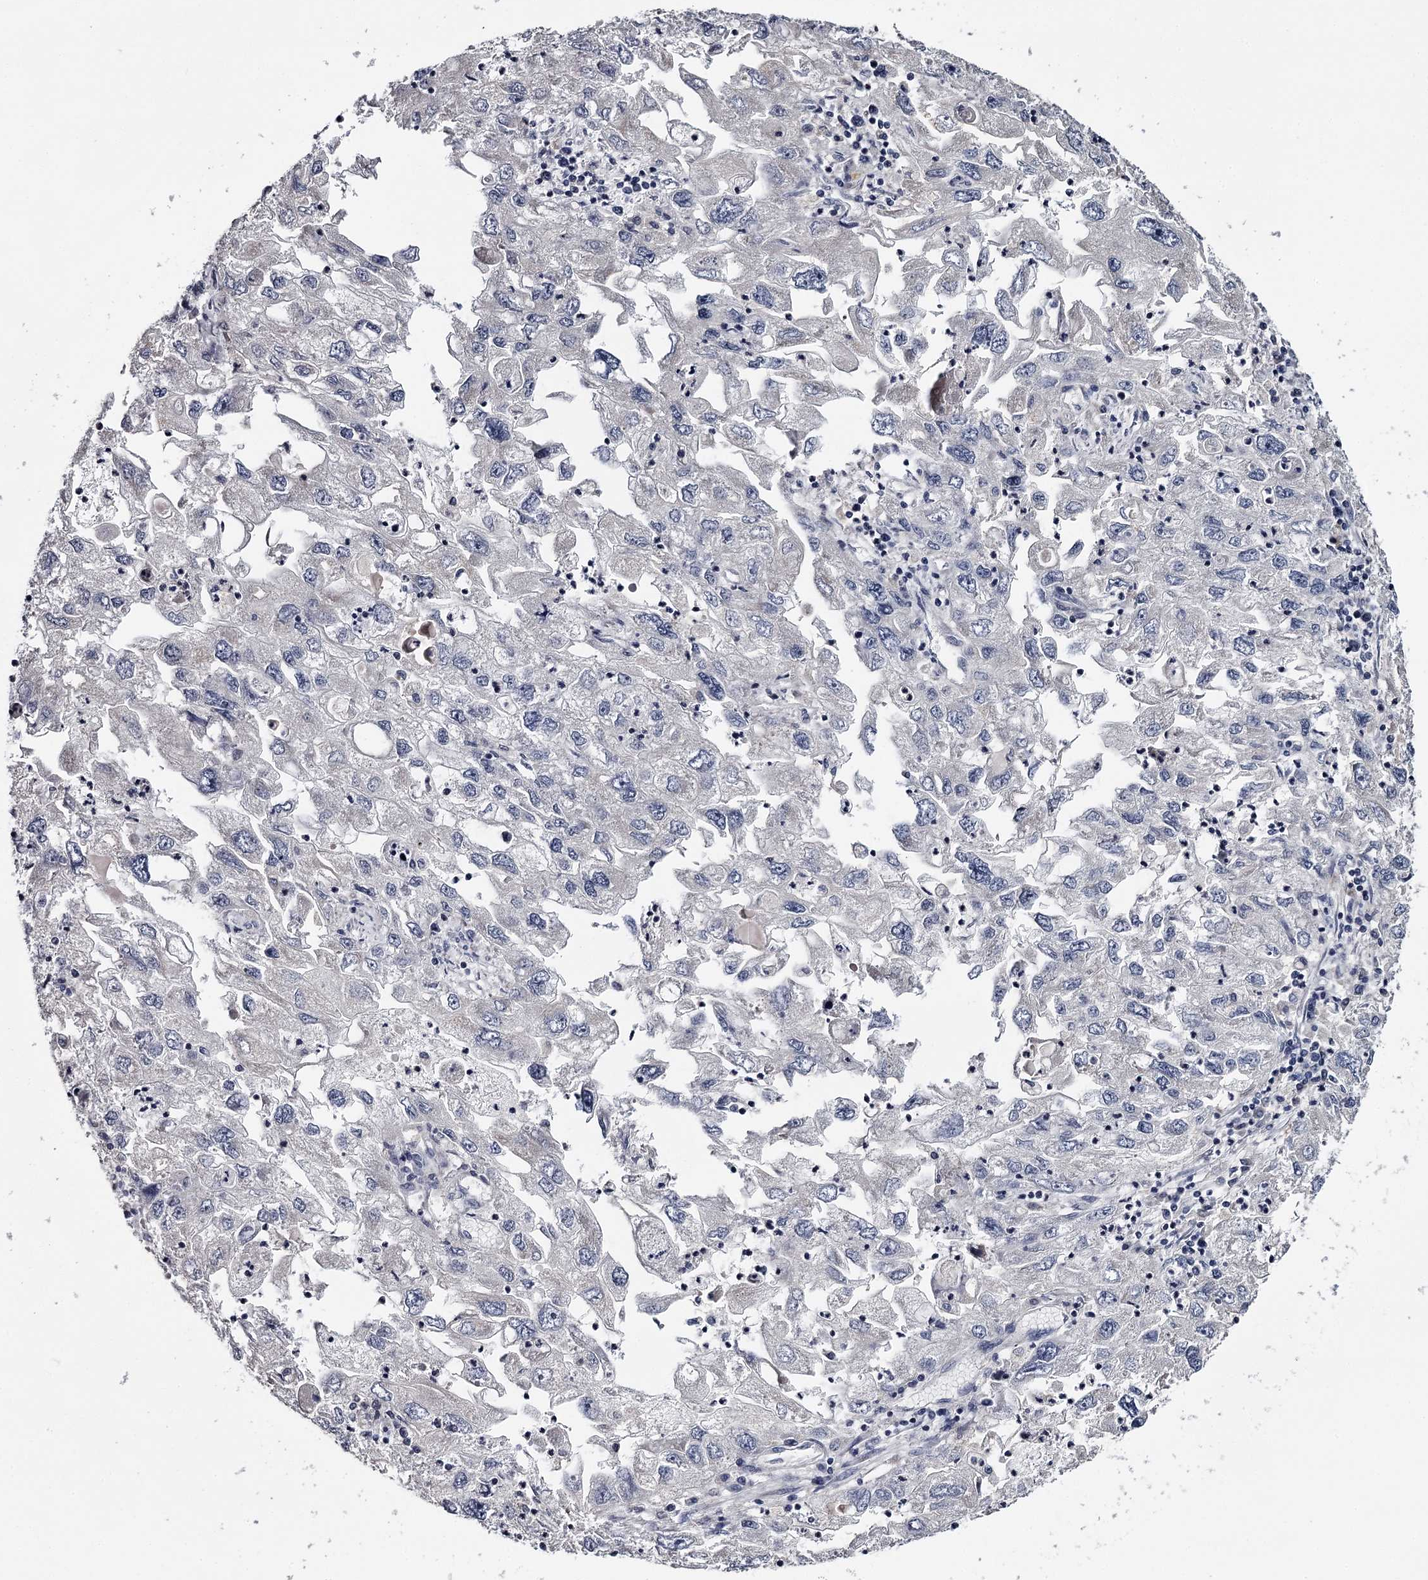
{"staining": {"intensity": "negative", "quantity": "none", "location": "none"}, "tissue": "endometrial cancer", "cell_type": "Tumor cells", "image_type": "cancer", "snomed": [{"axis": "morphology", "description": "Adenocarcinoma, NOS"}, {"axis": "topography", "description": "Endometrium"}], "caption": "An image of endometrial cancer stained for a protein shows no brown staining in tumor cells.", "gene": "GTSF1", "patient": {"sex": "female", "age": 49}}